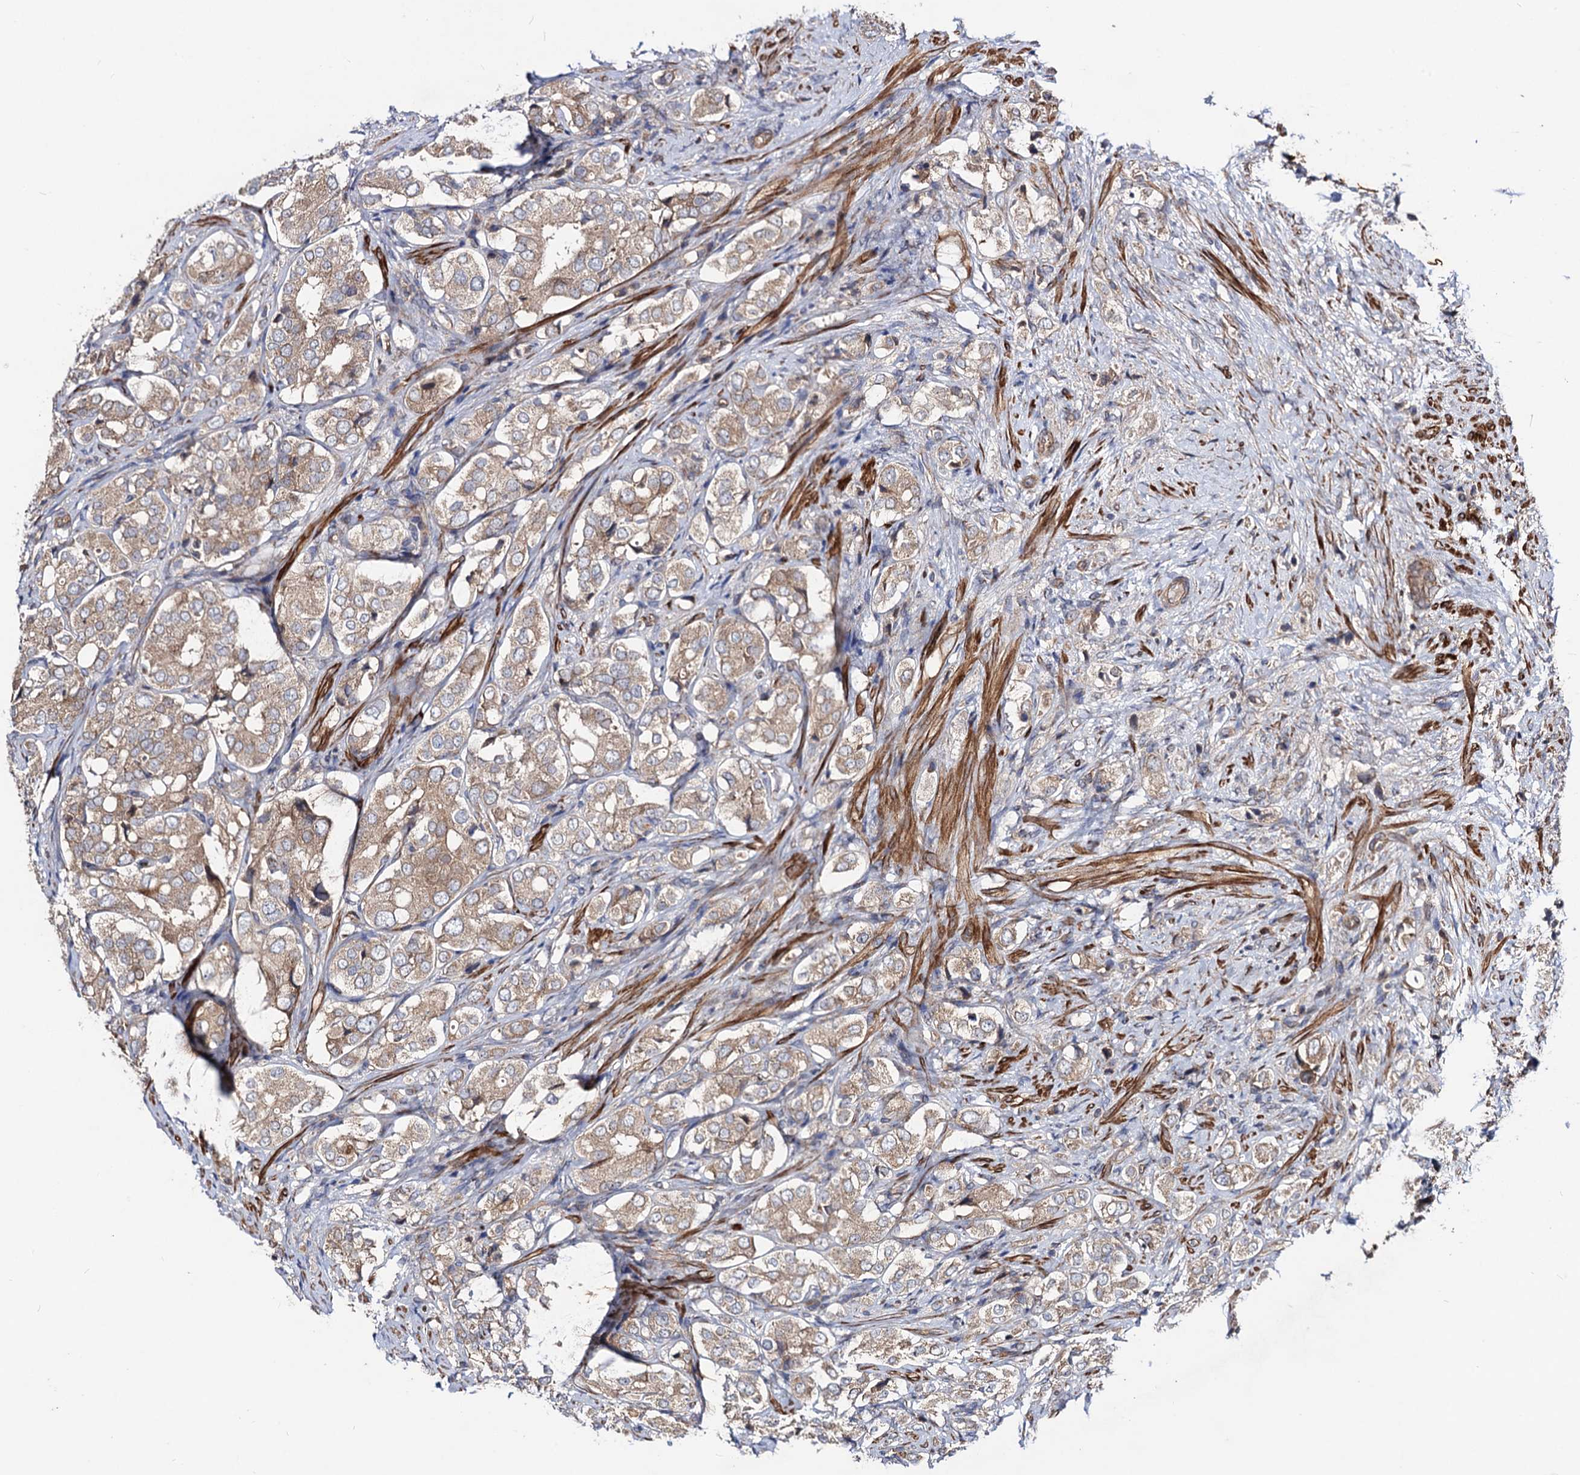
{"staining": {"intensity": "weak", "quantity": ">75%", "location": "cytoplasmic/membranous"}, "tissue": "prostate cancer", "cell_type": "Tumor cells", "image_type": "cancer", "snomed": [{"axis": "morphology", "description": "Adenocarcinoma, High grade"}, {"axis": "topography", "description": "Prostate"}], "caption": "Protein staining of prostate cancer tissue displays weak cytoplasmic/membranous expression in approximately >75% of tumor cells.", "gene": "DYDC1", "patient": {"sex": "male", "age": 65}}